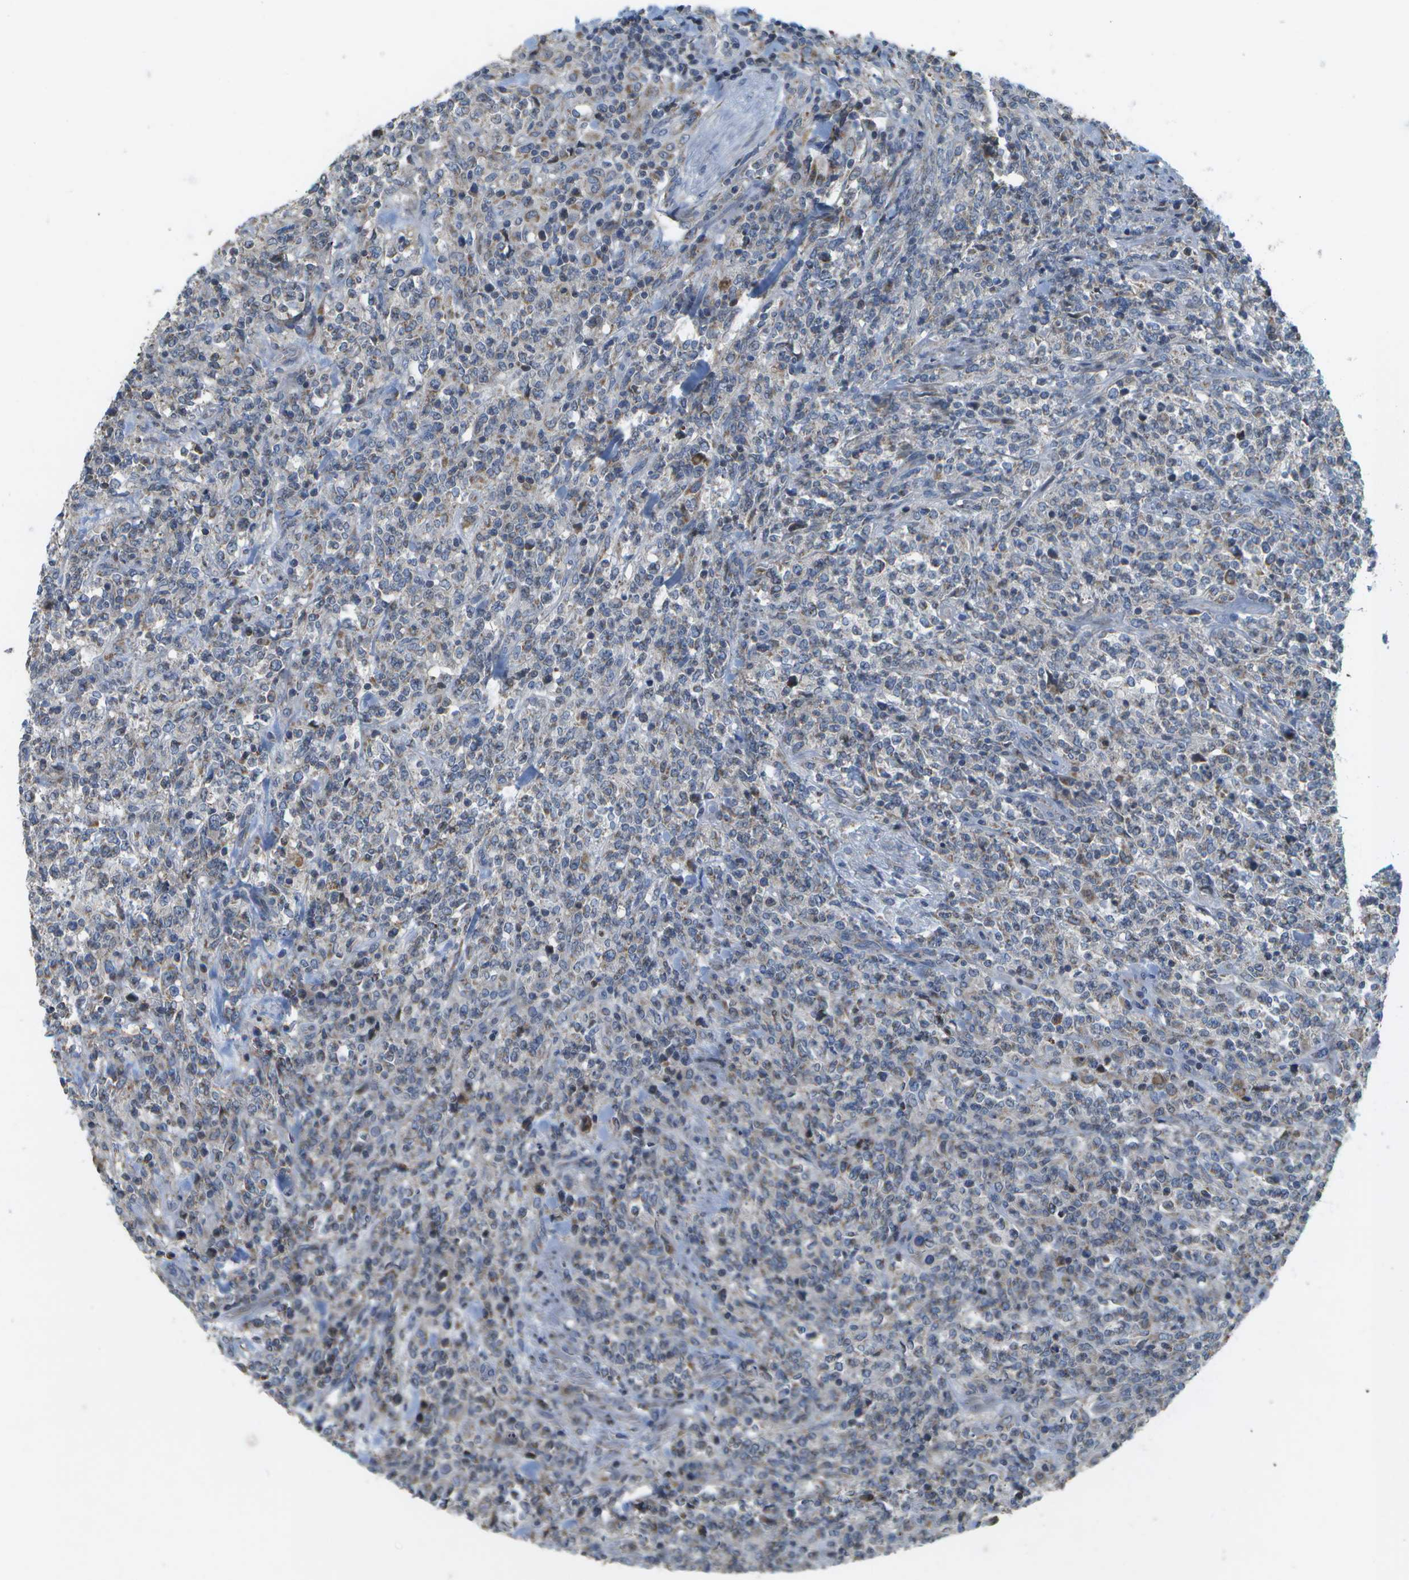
{"staining": {"intensity": "negative", "quantity": "none", "location": "none"}, "tissue": "lymphoma", "cell_type": "Tumor cells", "image_type": "cancer", "snomed": [{"axis": "morphology", "description": "Malignant lymphoma, non-Hodgkin's type, High grade"}, {"axis": "topography", "description": "Soft tissue"}], "caption": "DAB immunohistochemical staining of human lymphoma demonstrates no significant staining in tumor cells.", "gene": "HADHA", "patient": {"sex": "male", "age": 18}}